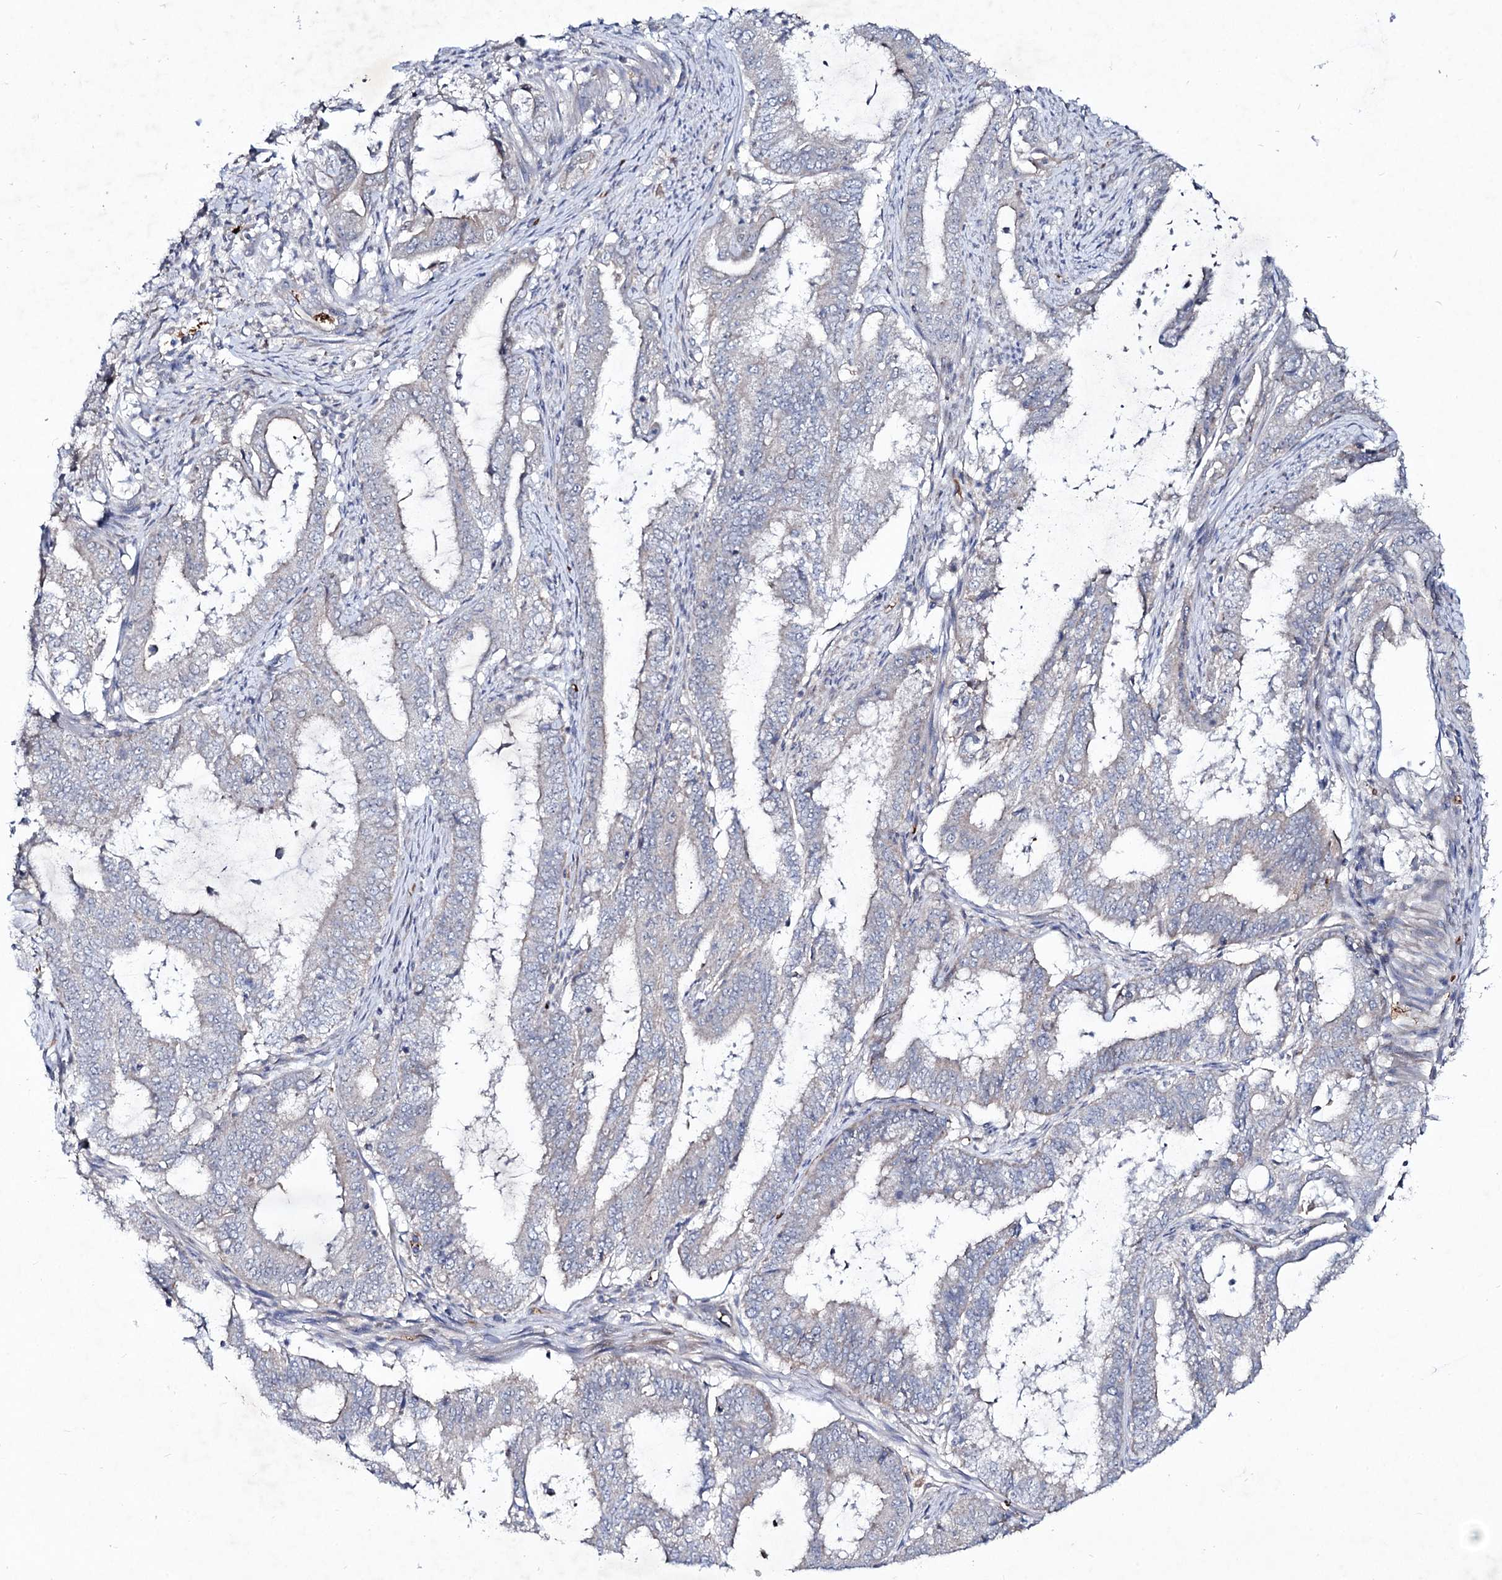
{"staining": {"intensity": "negative", "quantity": "none", "location": "none"}, "tissue": "endometrial cancer", "cell_type": "Tumor cells", "image_type": "cancer", "snomed": [{"axis": "morphology", "description": "Adenocarcinoma, NOS"}, {"axis": "topography", "description": "Endometrium"}], "caption": "Immunohistochemistry histopathology image of human endometrial adenocarcinoma stained for a protein (brown), which demonstrates no positivity in tumor cells.", "gene": "RNF6", "patient": {"sex": "female", "age": 51}}